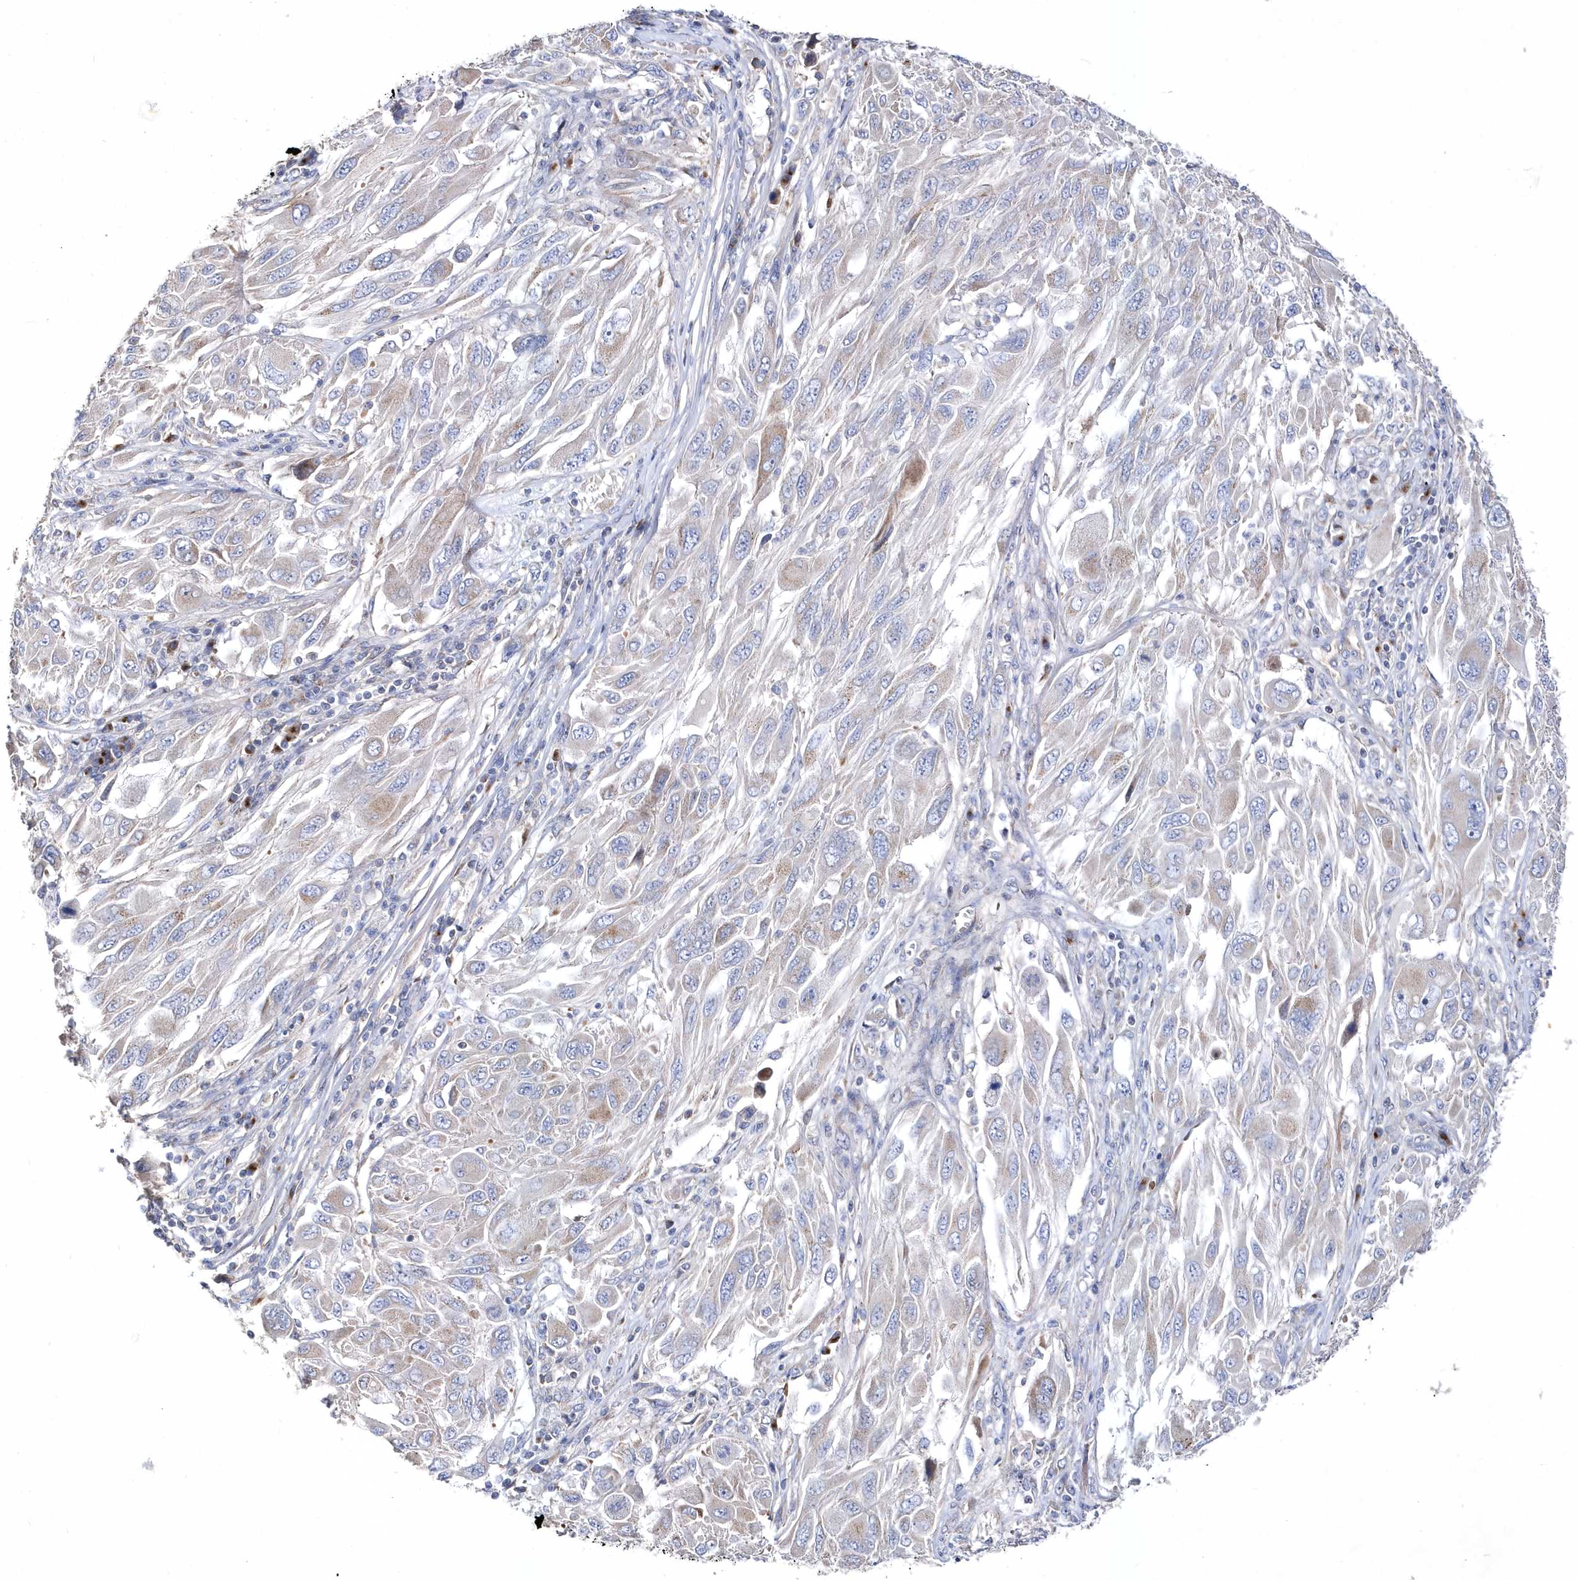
{"staining": {"intensity": "weak", "quantity": "25%-75%", "location": "cytoplasmic/membranous"}, "tissue": "melanoma", "cell_type": "Tumor cells", "image_type": "cancer", "snomed": [{"axis": "morphology", "description": "Malignant melanoma, NOS"}, {"axis": "topography", "description": "Skin"}], "caption": "The image shows staining of melanoma, revealing weak cytoplasmic/membranous protein expression (brown color) within tumor cells. The staining was performed using DAB to visualize the protein expression in brown, while the nuclei were stained in blue with hematoxylin (Magnification: 20x).", "gene": "METTL8", "patient": {"sex": "female", "age": 91}}